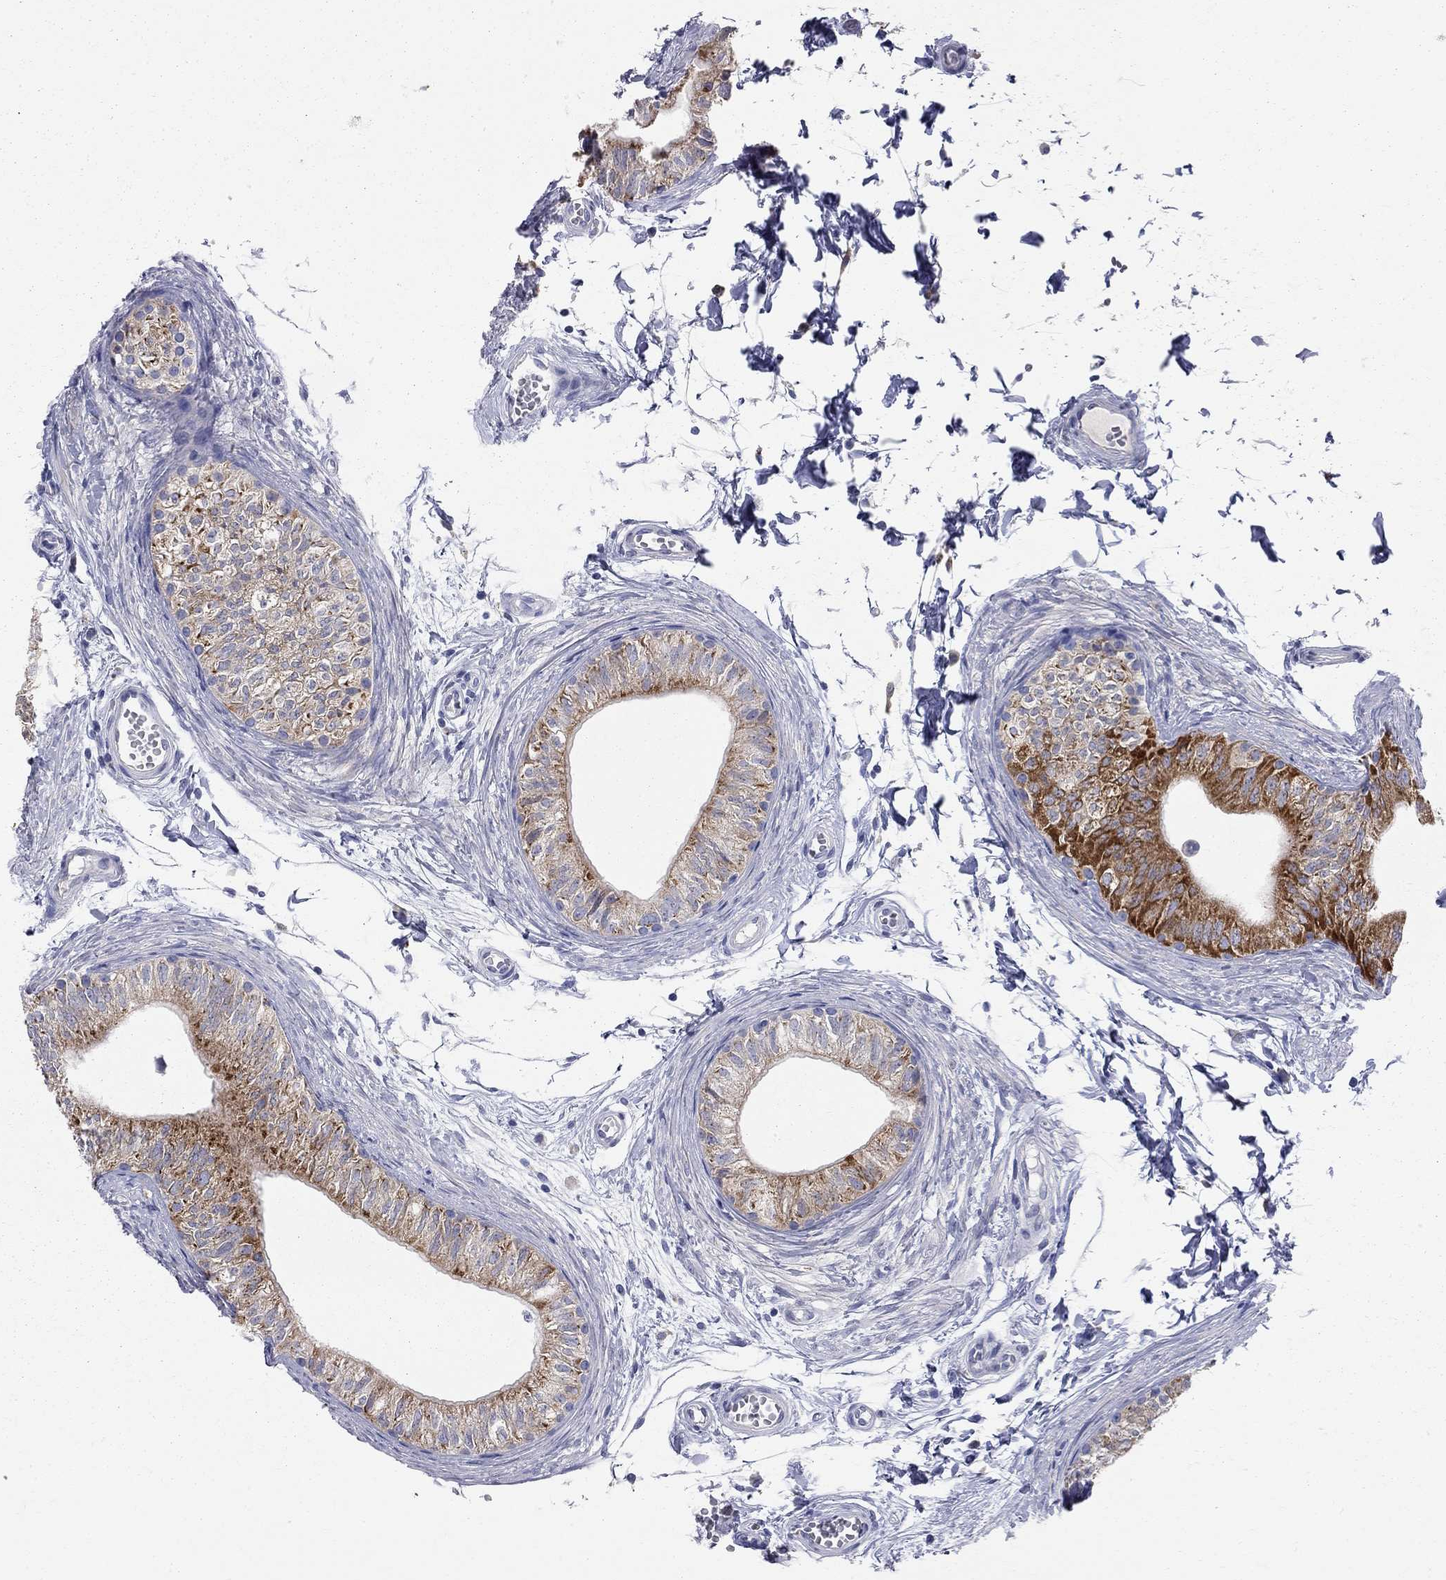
{"staining": {"intensity": "strong", "quantity": "25%-75%", "location": "cytoplasmic/membranous"}, "tissue": "epididymis", "cell_type": "Glandular cells", "image_type": "normal", "snomed": [{"axis": "morphology", "description": "Normal tissue, NOS"}, {"axis": "topography", "description": "Epididymis"}], "caption": "This photomicrograph displays immunohistochemistry (IHC) staining of normal human epididymis, with high strong cytoplasmic/membranous positivity in about 25%-75% of glandular cells.", "gene": "ACSL1", "patient": {"sex": "male", "age": 22}}